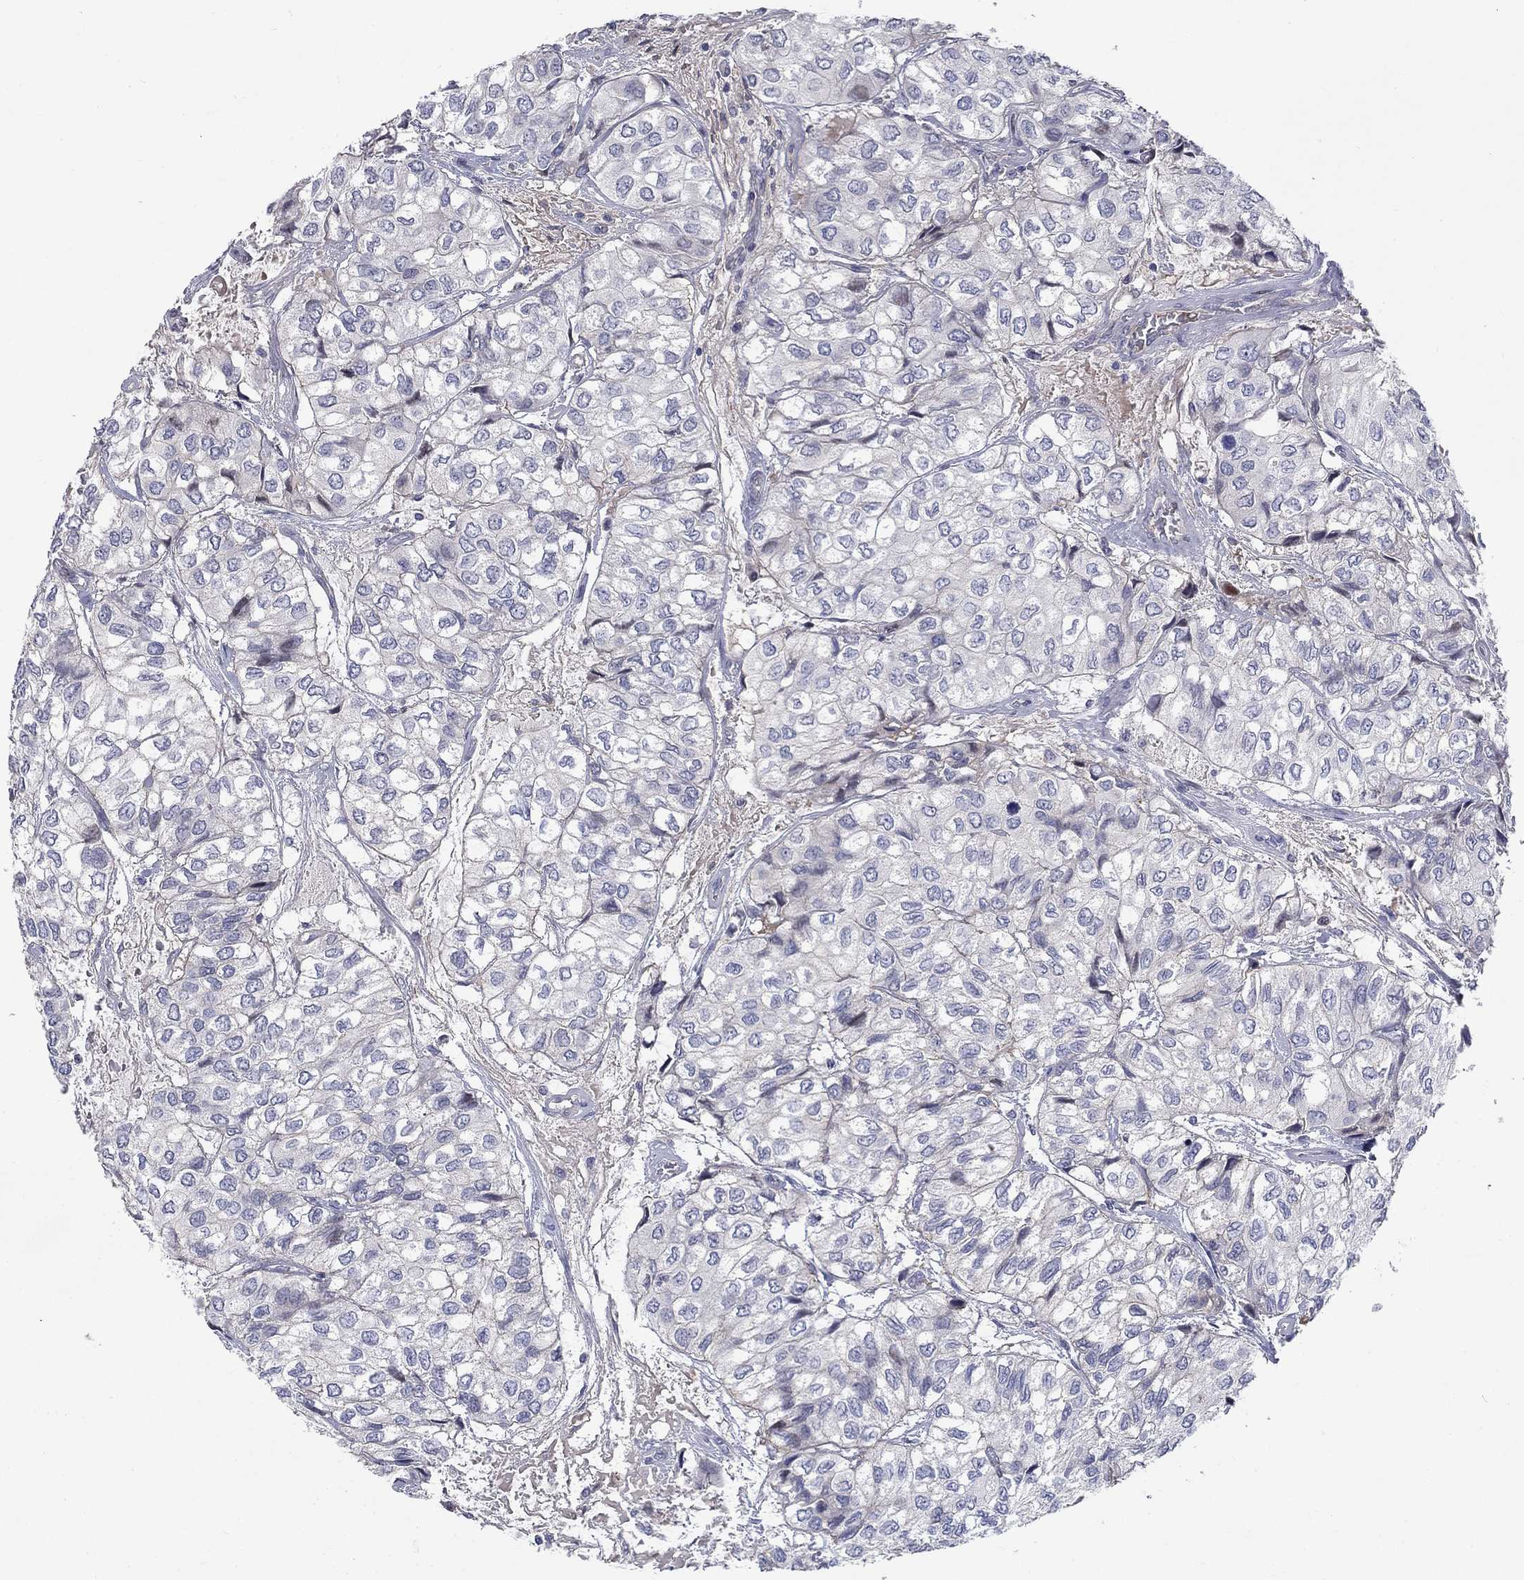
{"staining": {"intensity": "negative", "quantity": "none", "location": "none"}, "tissue": "urothelial cancer", "cell_type": "Tumor cells", "image_type": "cancer", "snomed": [{"axis": "morphology", "description": "Urothelial carcinoma, High grade"}, {"axis": "topography", "description": "Urinary bladder"}], "caption": "Immunohistochemistry (IHC) histopathology image of neoplastic tissue: urothelial cancer stained with DAB (3,3'-diaminobenzidine) reveals no significant protein expression in tumor cells.", "gene": "SLC1A1", "patient": {"sex": "male", "age": 73}}